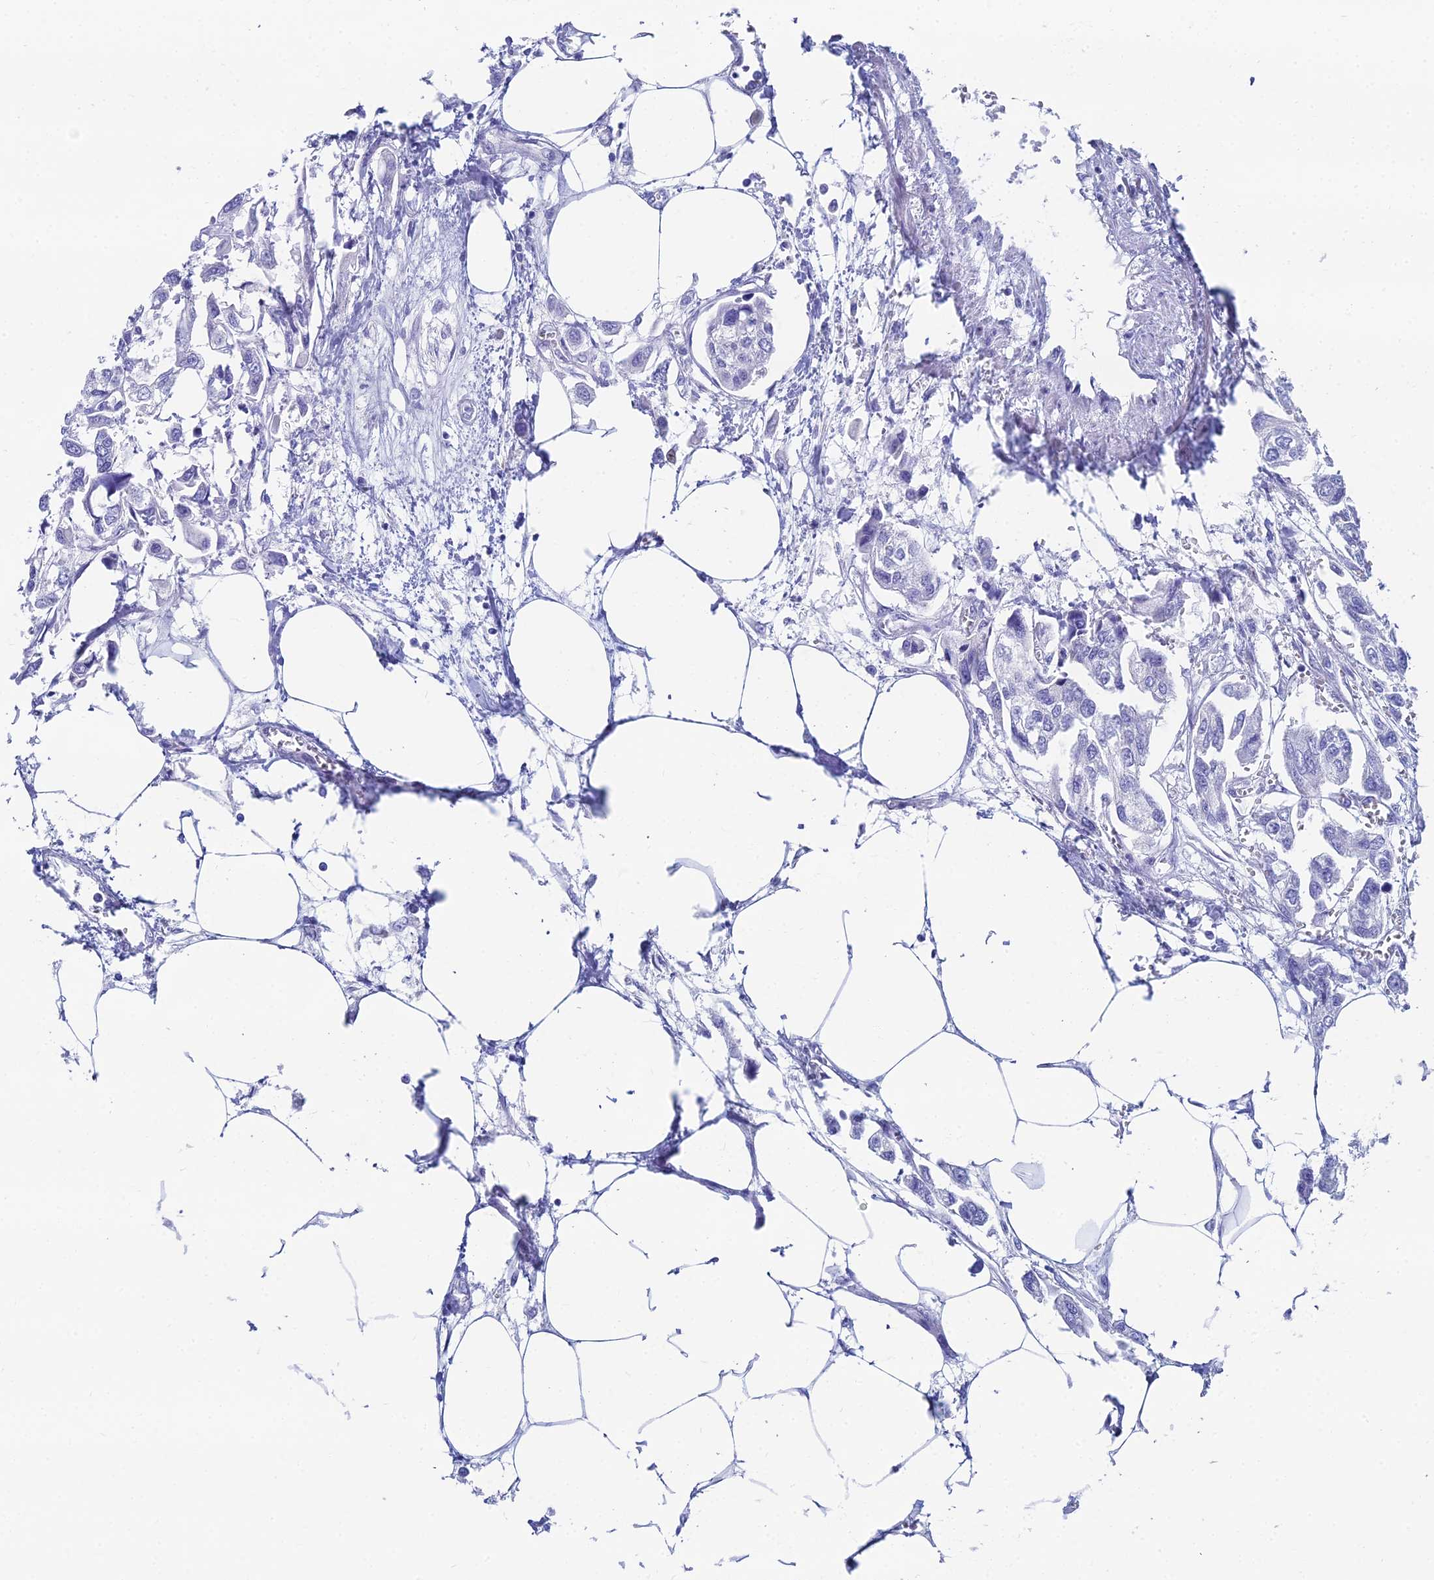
{"staining": {"intensity": "negative", "quantity": "none", "location": "none"}, "tissue": "urothelial cancer", "cell_type": "Tumor cells", "image_type": "cancer", "snomed": [{"axis": "morphology", "description": "Urothelial carcinoma, High grade"}, {"axis": "topography", "description": "Urinary bladder"}], "caption": "A high-resolution image shows immunohistochemistry (IHC) staining of high-grade urothelial carcinoma, which shows no significant expression in tumor cells.", "gene": "HSPA1L", "patient": {"sex": "male", "age": 67}}